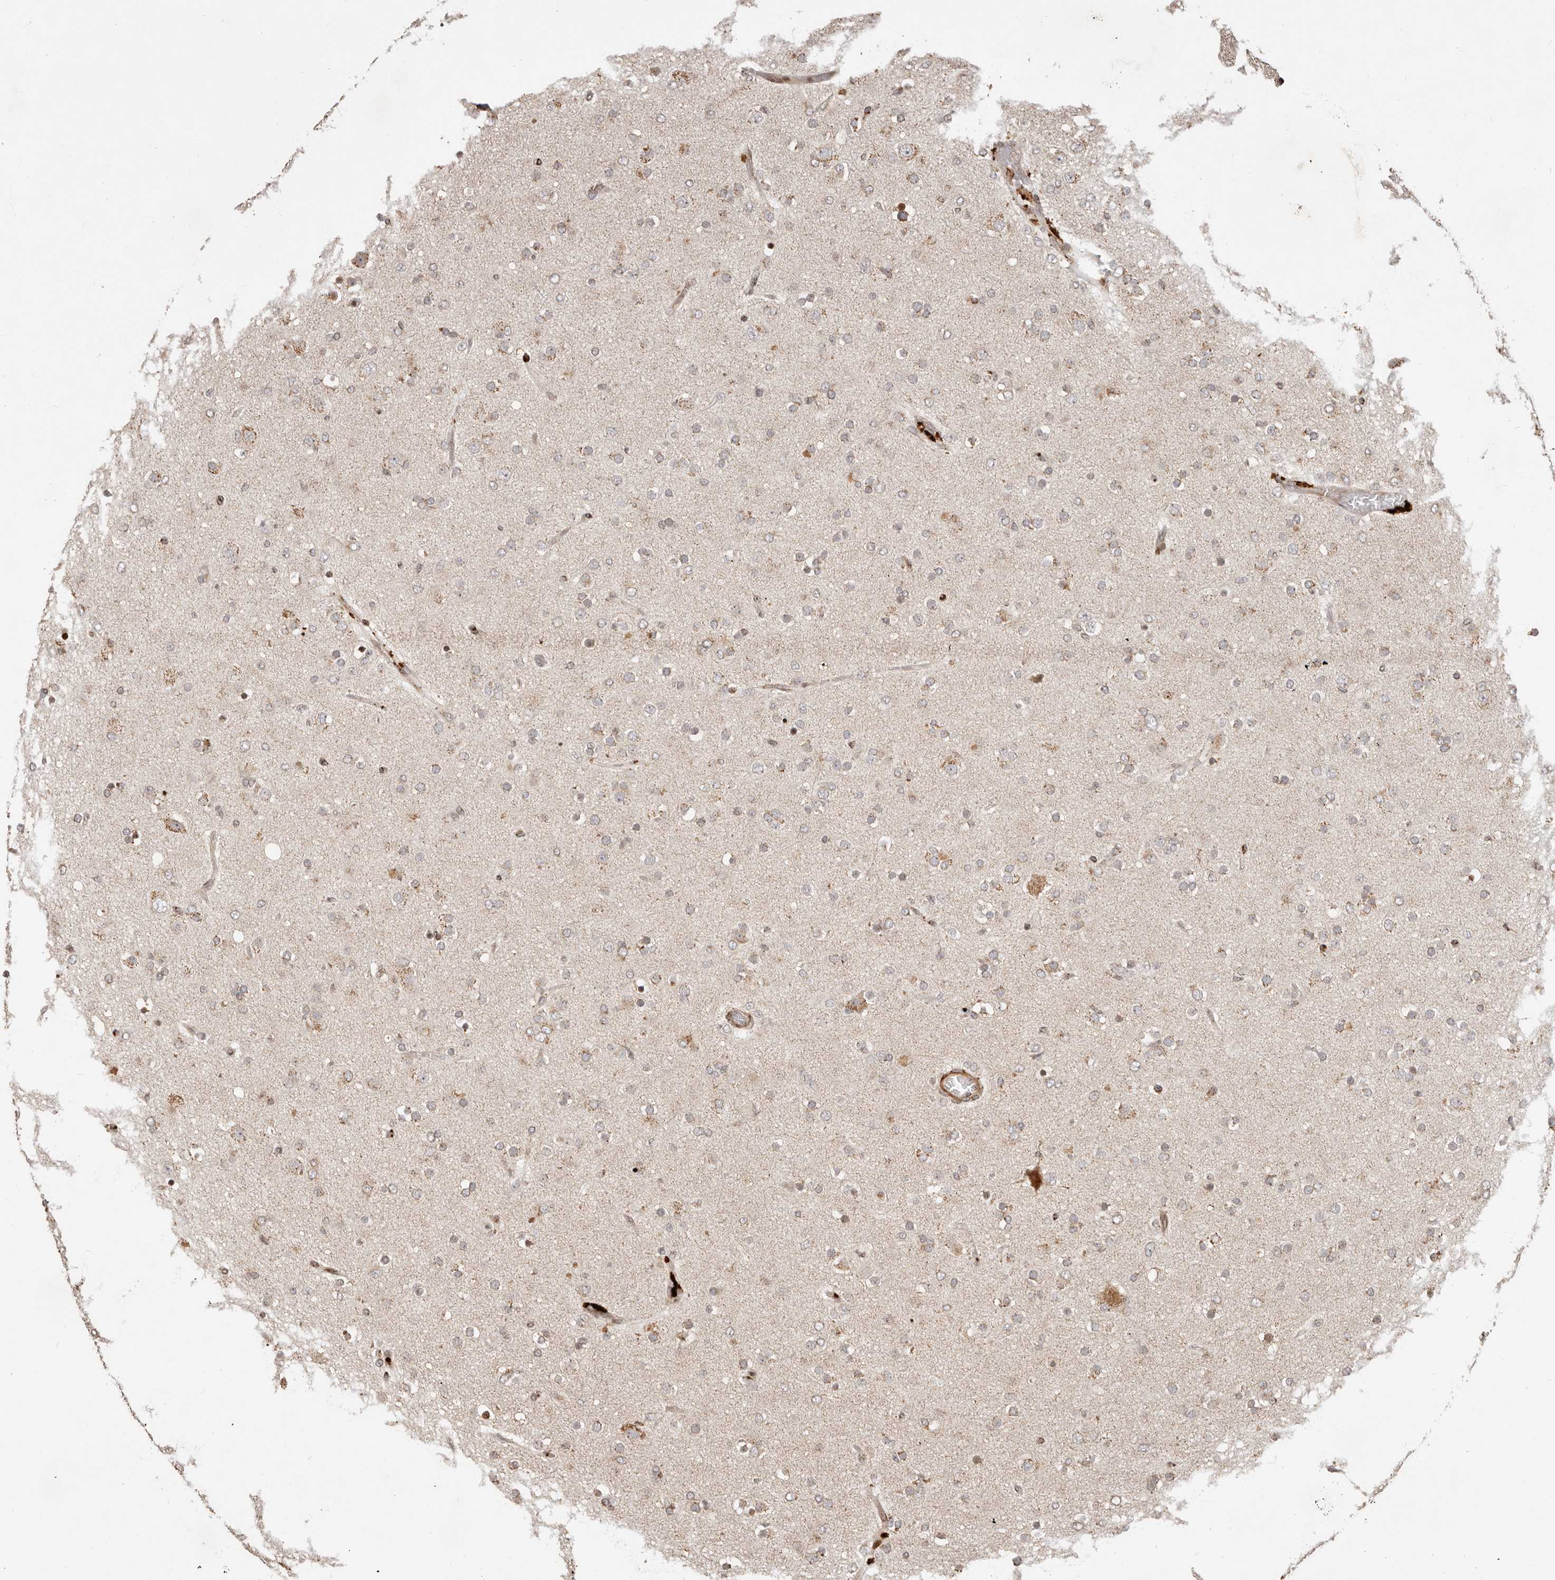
{"staining": {"intensity": "weak", "quantity": "<25%", "location": "cytoplasmic/membranous"}, "tissue": "glioma", "cell_type": "Tumor cells", "image_type": "cancer", "snomed": [{"axis": "morphology", "description": "Glioma, malignant, Low grade"}, {"axis": "topography", "description": "Brain"}], "caption": "This is a photomicrograph of IHC staining of low-grade glioma (malignant), which shows no staining in tumor cells. (Immunohistochemistry (ihc), brightfield microscopy, high magnification).", "gene": "TRIM4", "patient": {"sex": "male", "age": 65}}